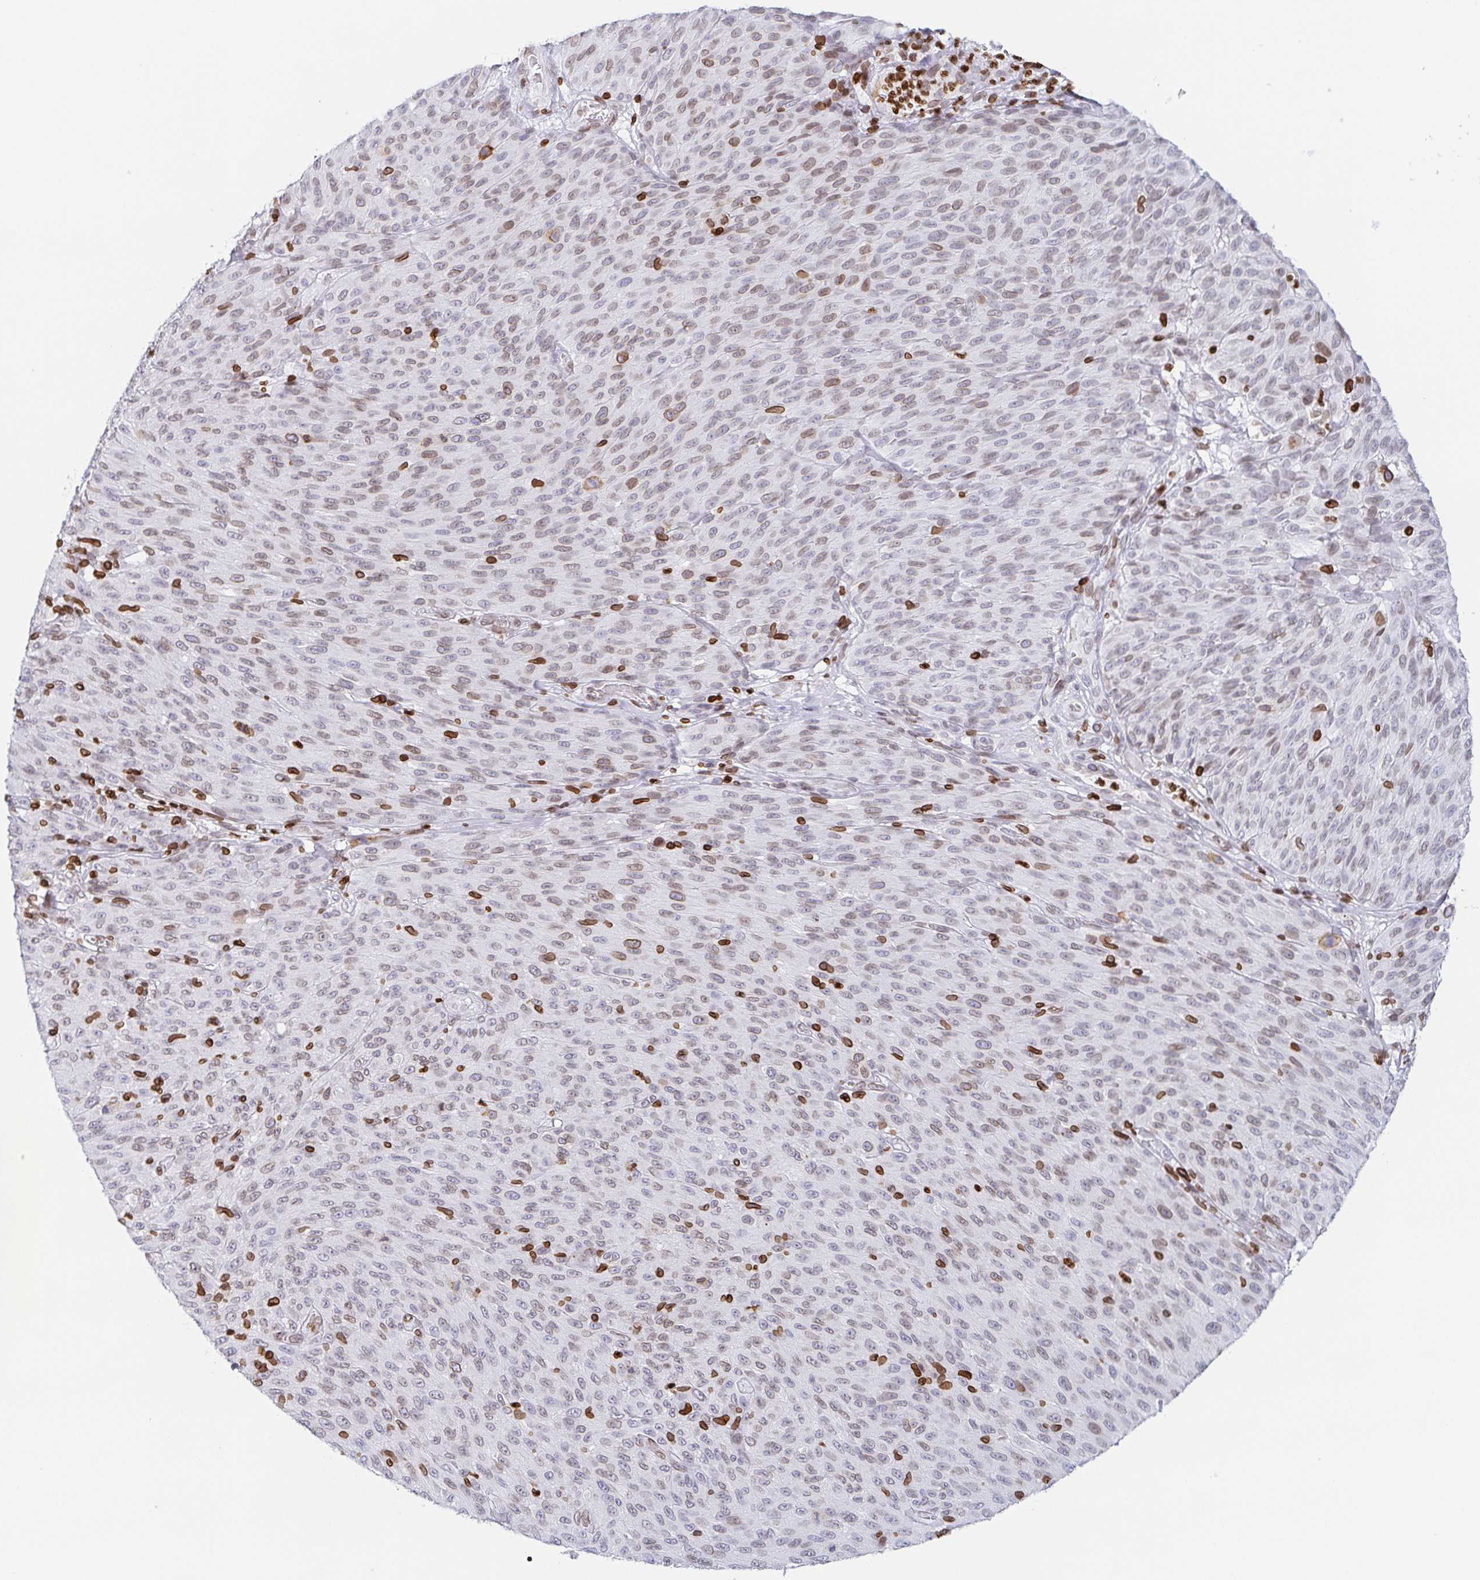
{"staining": {"intensity": "weak", "quantity": "25%-75%", "location": "cytoplasmic/membranous,nuclear"}, "tissue": "melanoma", "cell_type": "Tumor cells", "image_type": "cancer", "snomed": [{"axis": "morphology", "description": "Malignant melanoma, NOS"}, {"axis": "topography", "description": "Skin"}], "caption": "The histopathology image reveals immunohistochemical staining of melanoma. There is weak cytoplasmic/membranous and nuclear staining is appreciated in approximately 25%-75% of tumor cells.", "gene": "BTBD7", "patient": {"sex": "male", "age": 85}}